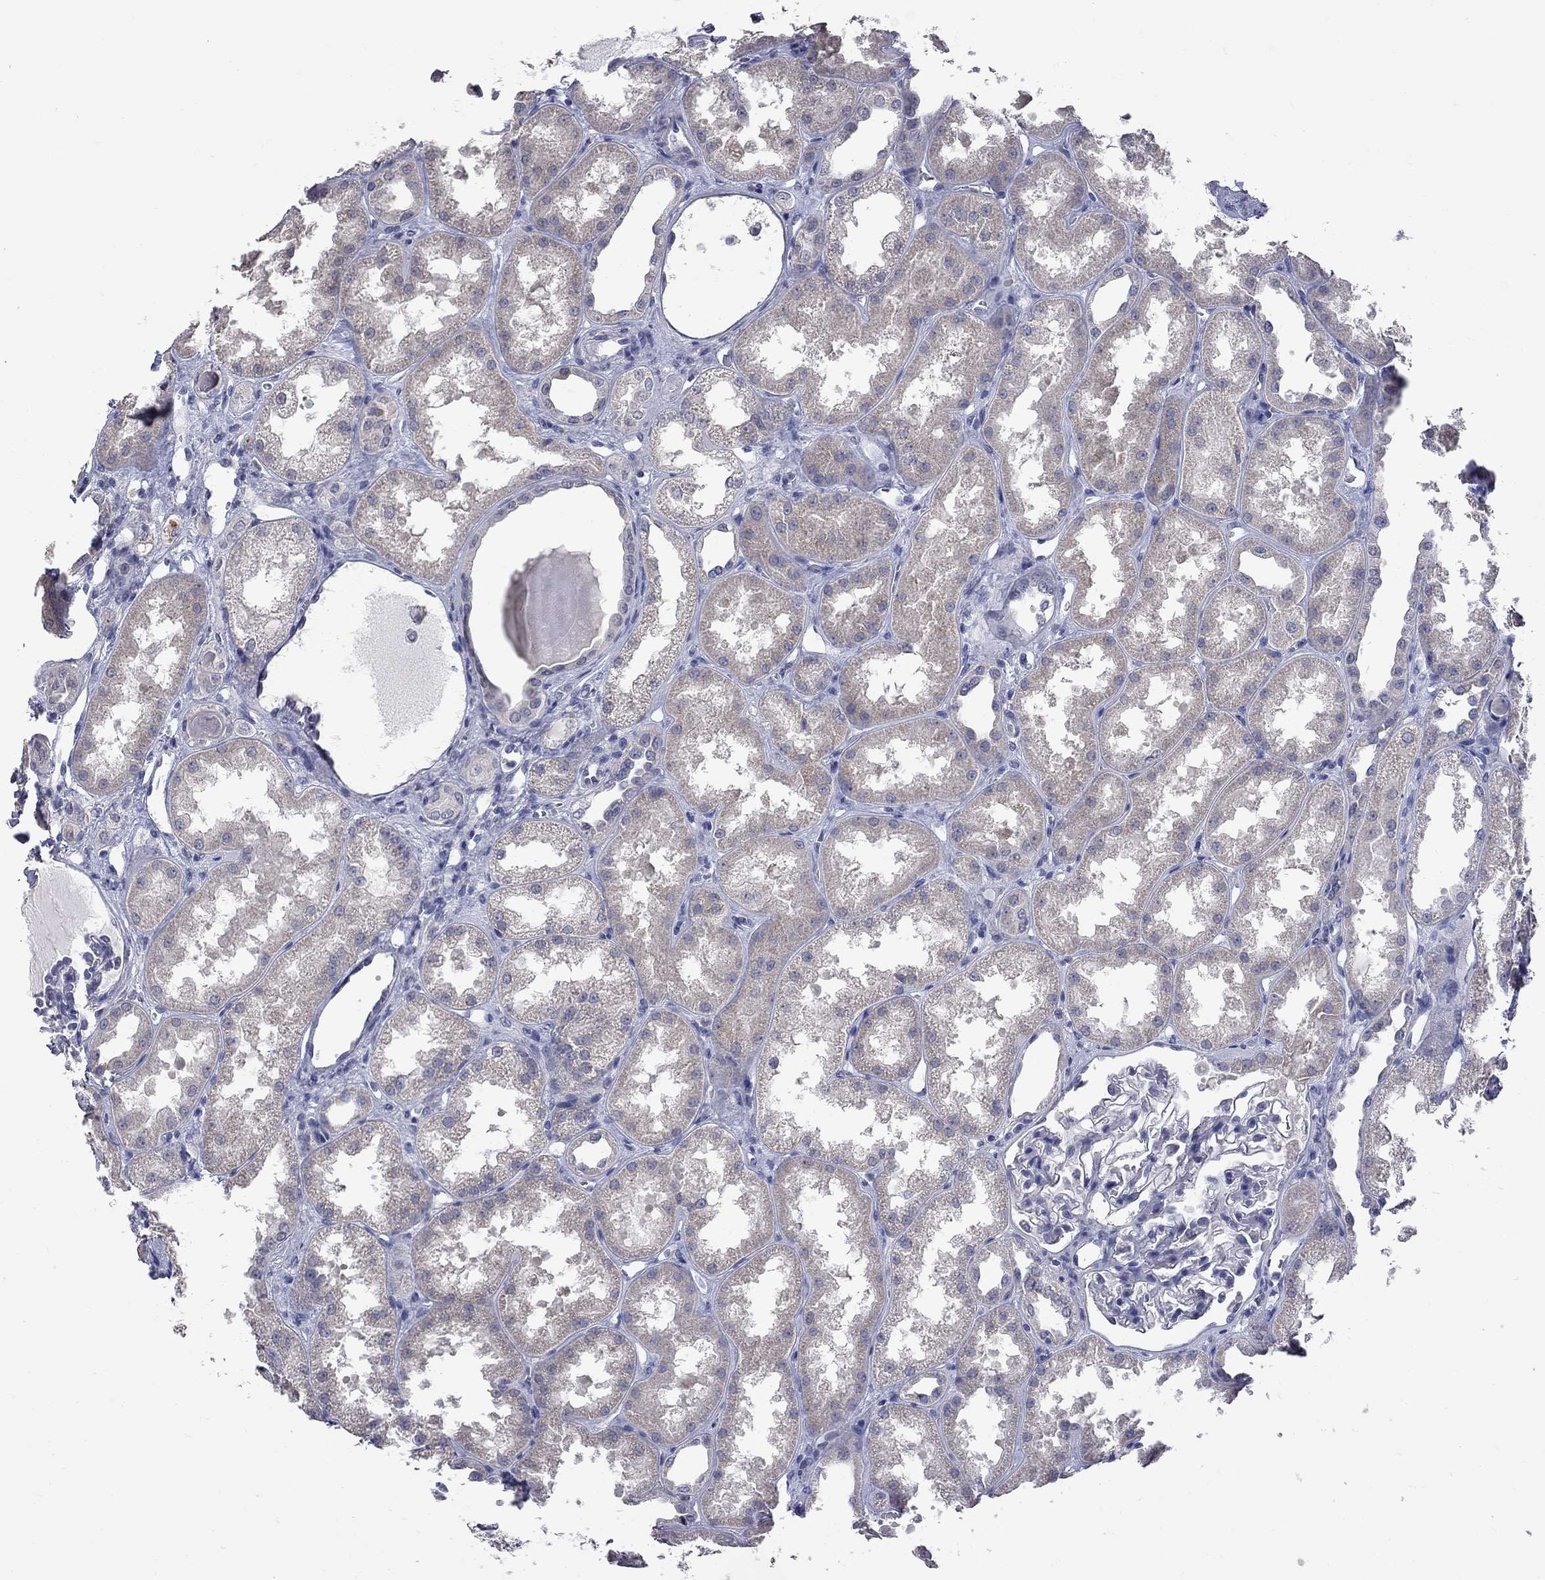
{"staining": {"intensity": "negative", "quantity": "none", "location": "none"}, "tissue": "kidney", "cell_type": "Cells in glomeruli", "image_type": "normal", "snomed": [{"axis": "morphology", "description": "Normal tissue, NOS"}, {"axis": "topography", "description": "Kidney"}], "caption": "A micrograph of kidney stained for a protein demonstrates no brown staining in cells in glomeruli.", "gene": "NOS2", "patient": {"sex": "male", "age": 61}}